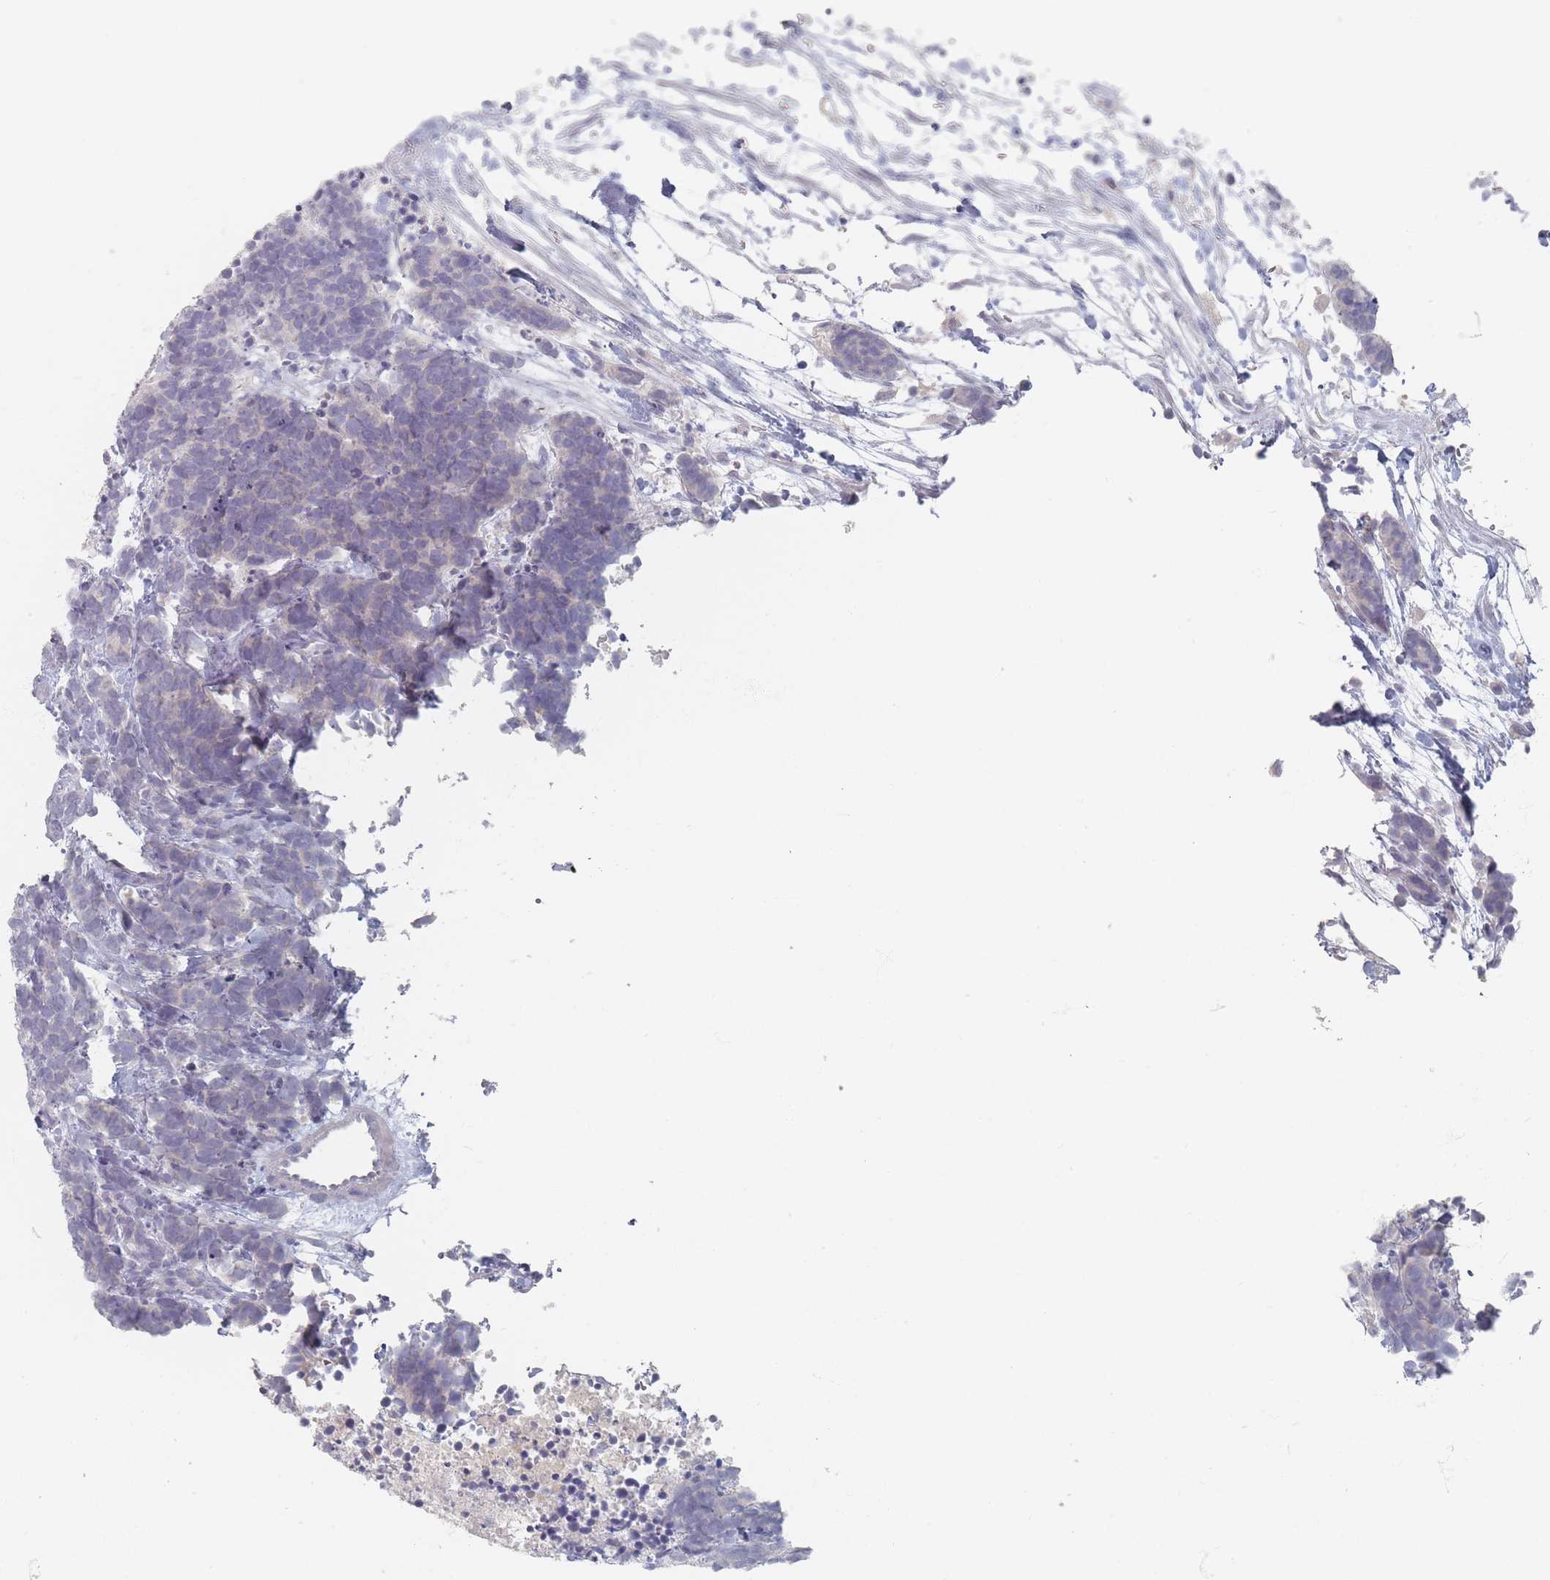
{"staining": {"intensity": "negative", "quantity": "none", "location": "none"}, "tissue": "carcinoid", "cell_type": "Tumor cells", "image_type": "cancer", "snomed": [{"axis": "morphology", "description": "Carcinoma, NOS"}, {"axis": "morphology", "description": "Carcinoid, malignant, NOS"}, {"axis": "topography", "description": "Prostate"}], "caption": "A micrograph of human carcinoma is negative for staining in tumor cells.", "gene": "CD37", "patient": {"sex": "male", "age": 57}}